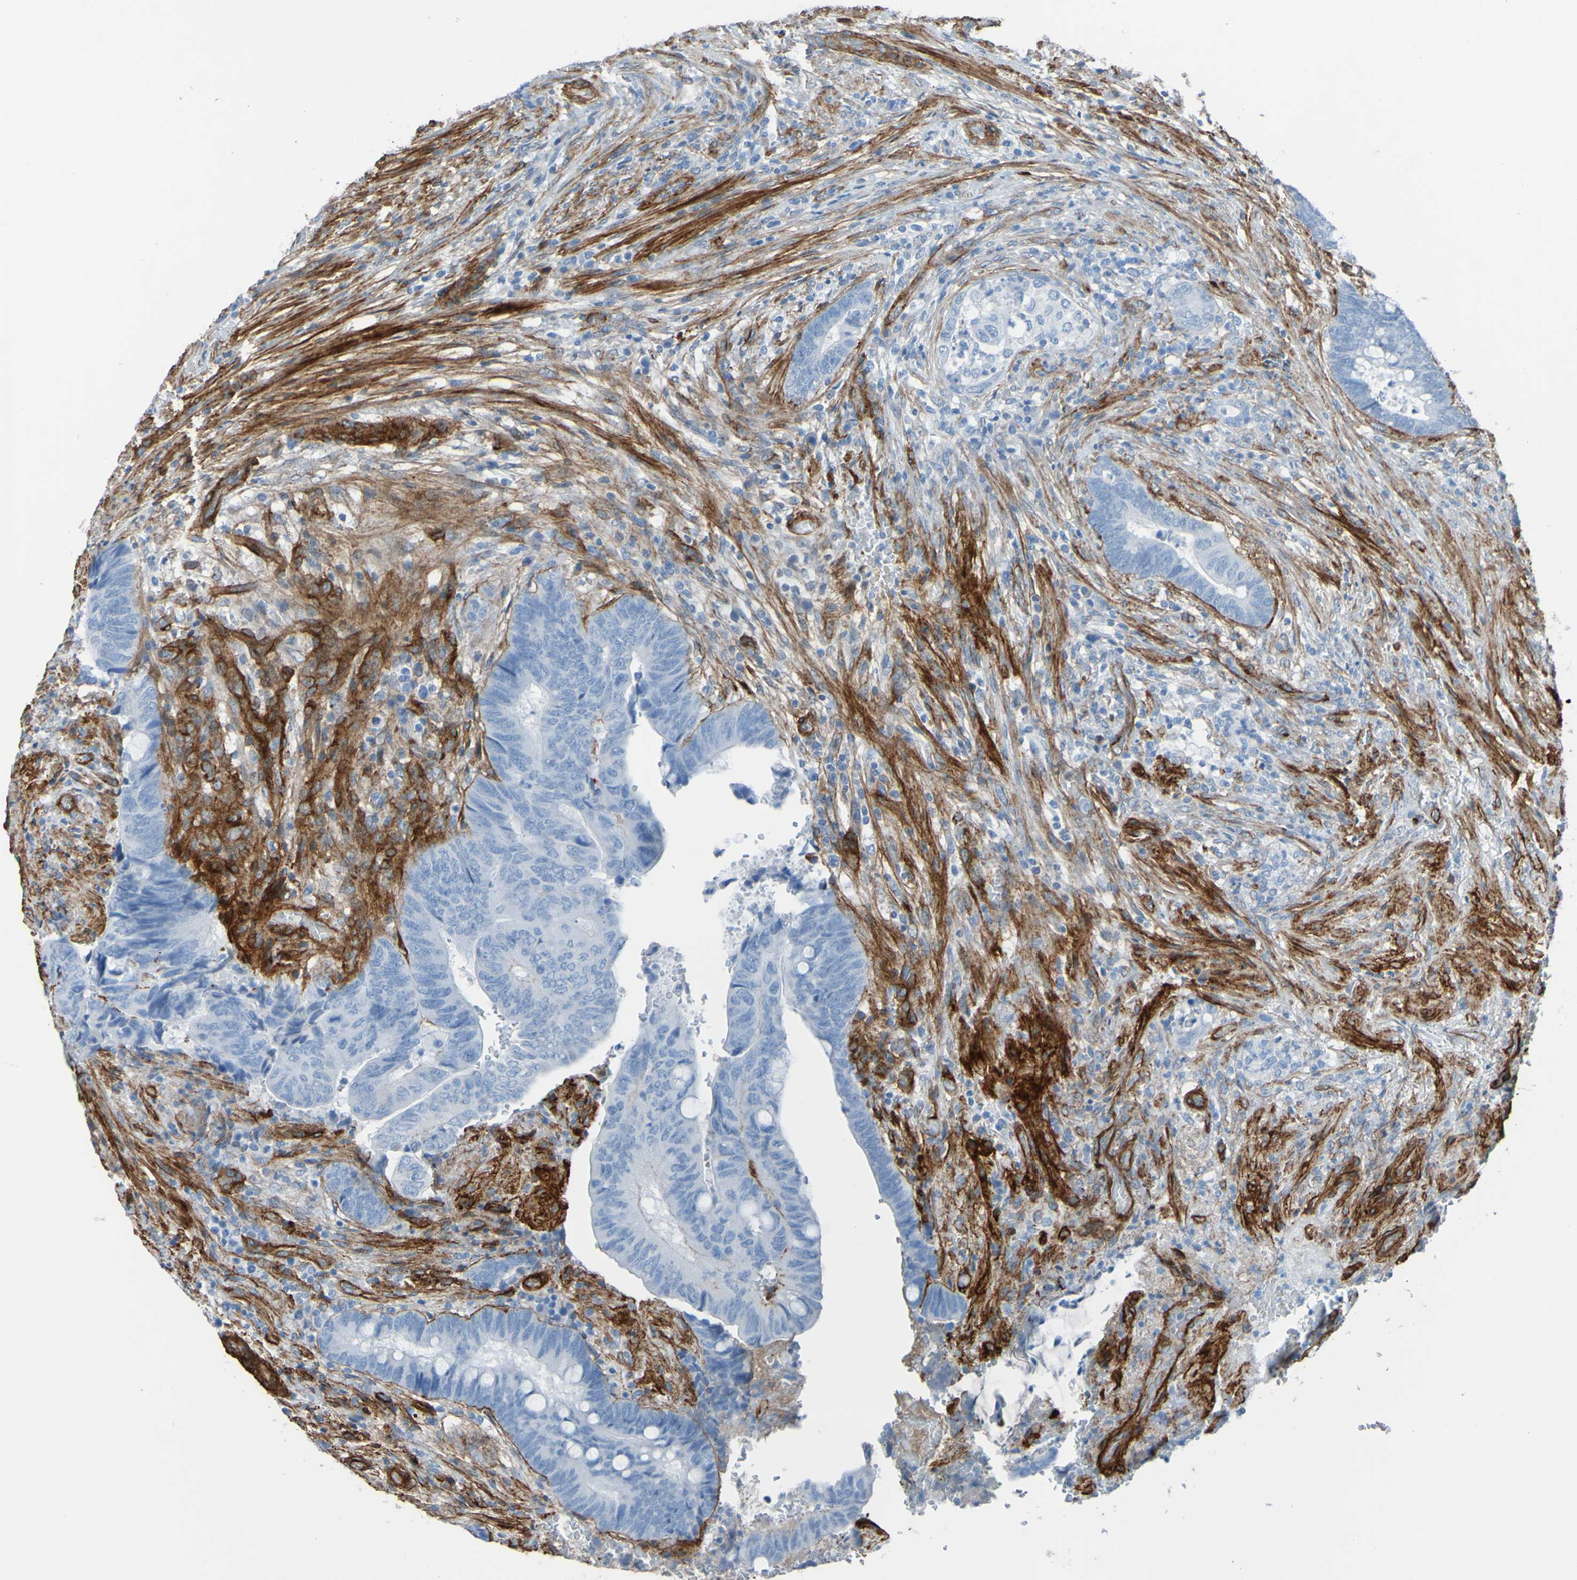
{"staining": {"intensity": "negative", "quantity": "none", "location": "none"}, "tissue": "colorectal cancer", "cell_type": "Tumor cells", "image_type": "cancer", "snomed": [{"axis": "morphology", "description": "Normal tissue, NOS"}, {"axis": "morphology", "description": "Adenocarcinoma, NOS"}, {"axis": "topography", "description": "Rectum"}, {"axis": "topography", "description": "Peripheral nerve tissue"}], "caption": "An IHC histopathology image of colorectal cancer (adenocarcinoma) is shown. There is no staining in tumor cells of colorectal cancer (adenocarcinoma).", "gene": "COL4A2", "patient": {"sex": "male", "age": 92}}